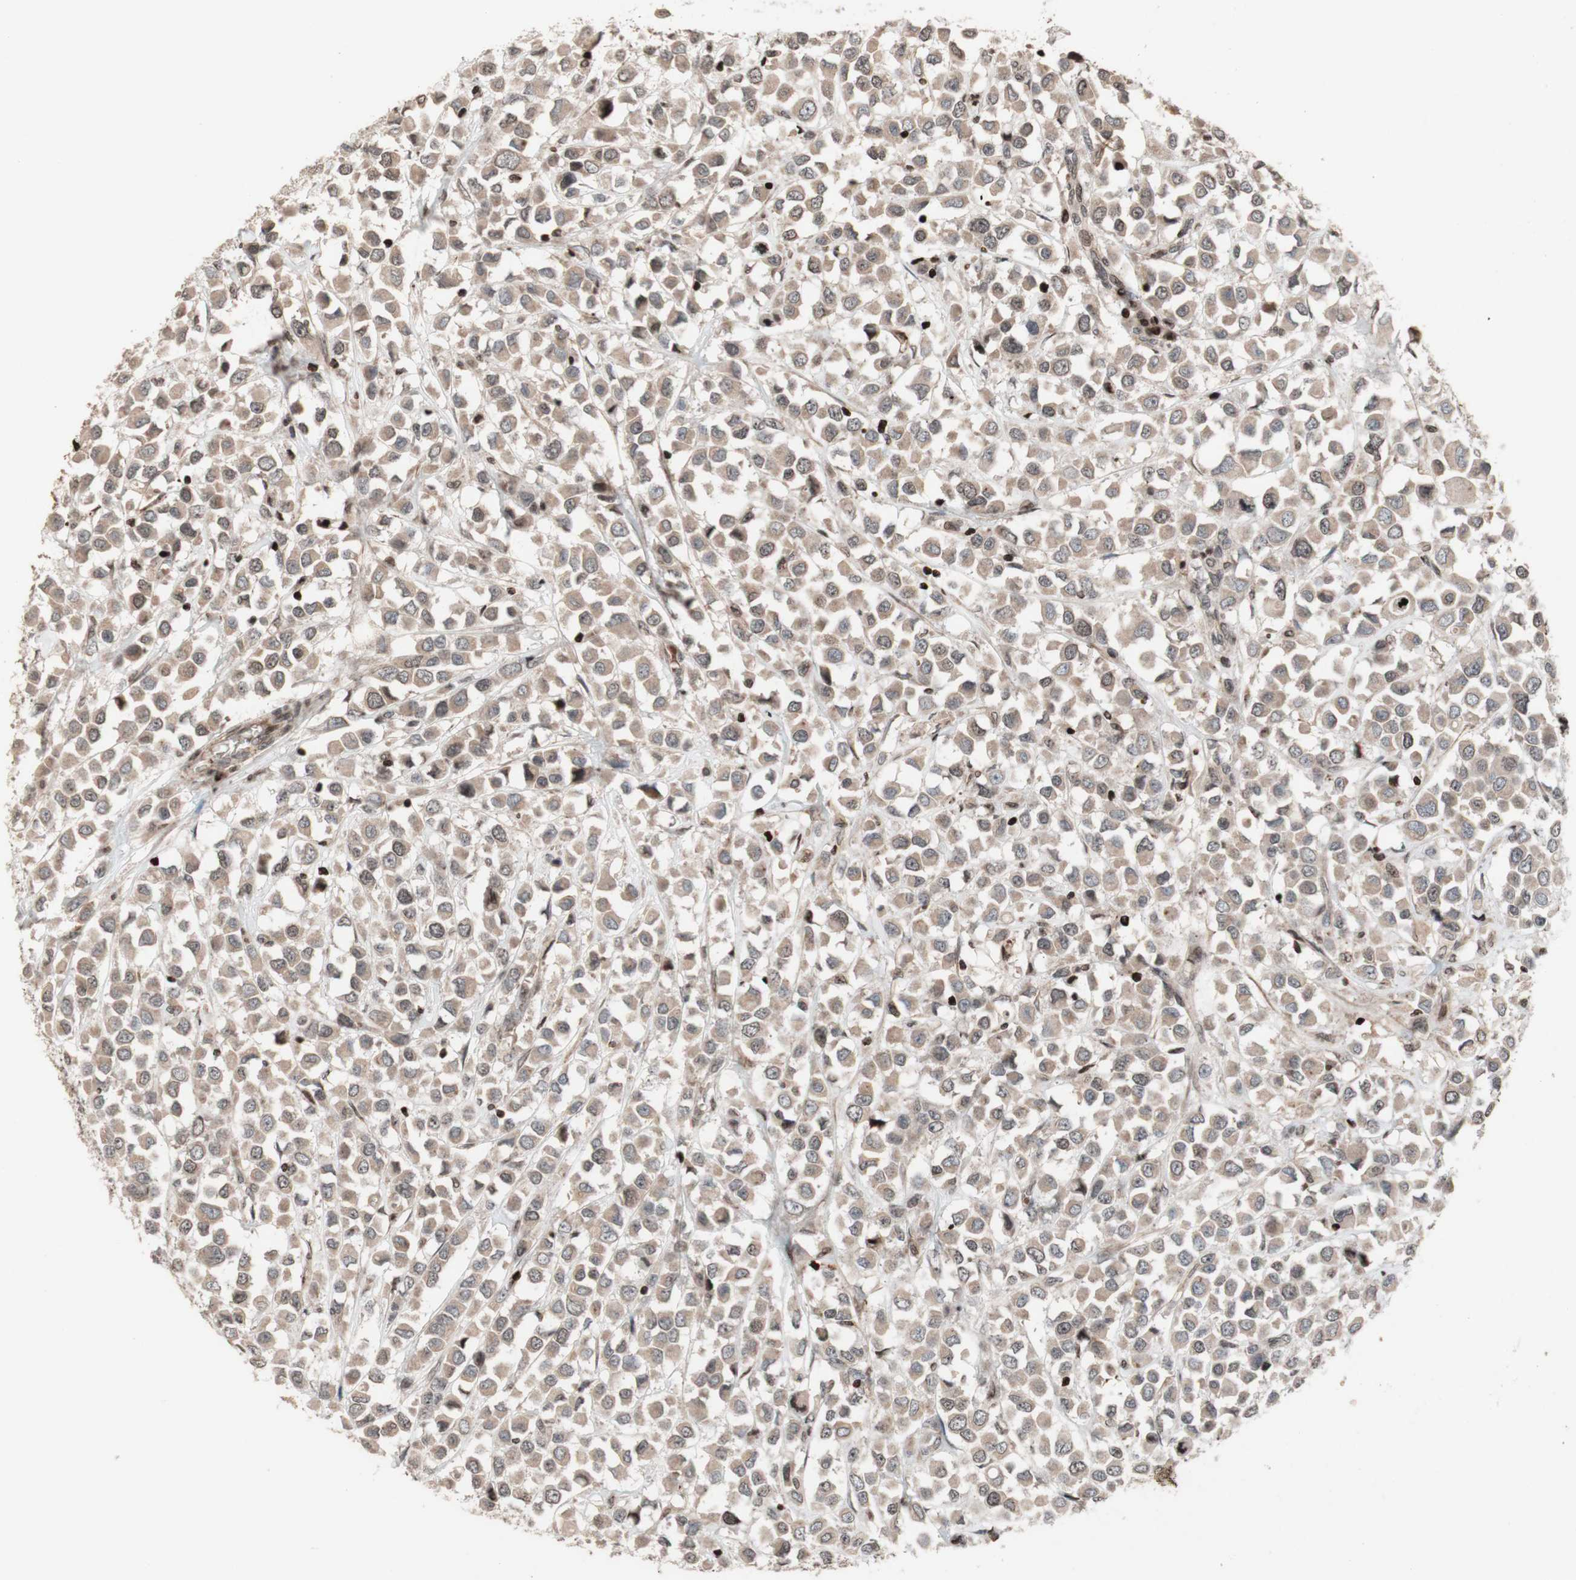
{"staining": {"intensity": "weak", "quantity": "25%-75%", "location": "none"}, "tissue": "breast cancer", "cell_type": "Tumor cells", "image_type": "cancer", "snomed": [{"axis": "morphology", "description": "Duct carcinoma"}, {"axis": "topography", "description": "Breast"}], "caption": "Weak None protein positivity is present in about 25%-75% of tumor cells in breast cancer (infiltrating ductal carcinoma).", "gene": "POLA1", "patient": {"sex": "female", "age": 61}}